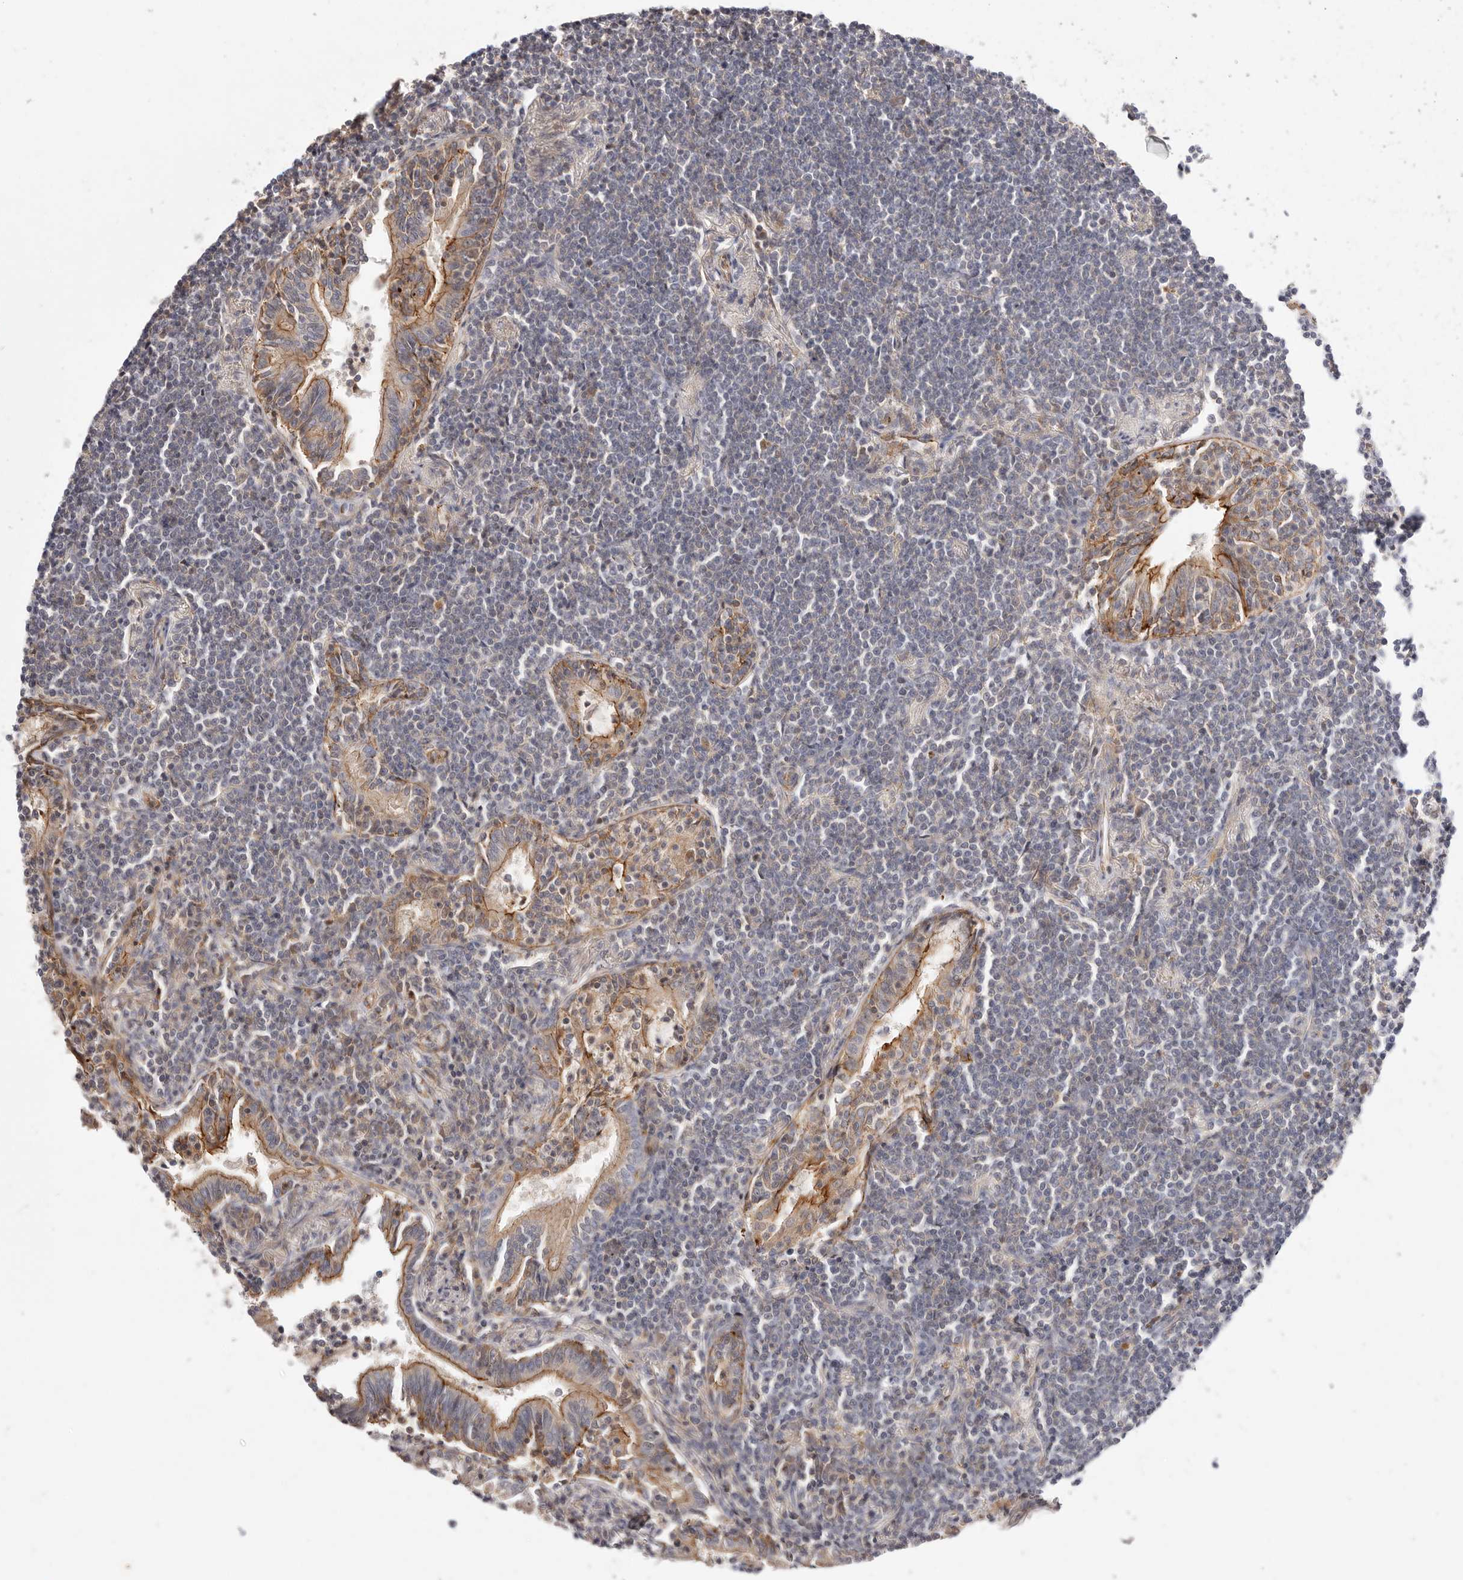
{"staining": {"intensity": "negative", "quantity": "none", "location": "none"}, "tissue": "lymphoma", "cell_type": "Tumor cells", "image_type": "cancer", "snomed": [{"axis": "morphology", "description": "Malignant lymphoma, non-Hodgkin's type, Low grade"}, {"axis": "topography", "description": "Lung"}], "caption": "There is no significant staining in tumor cells of low-grade malignant lymphoma, non-Hodgkin's type.", "gene": "SLC35B2", "patient": {"sex": "female", "age": 71}}